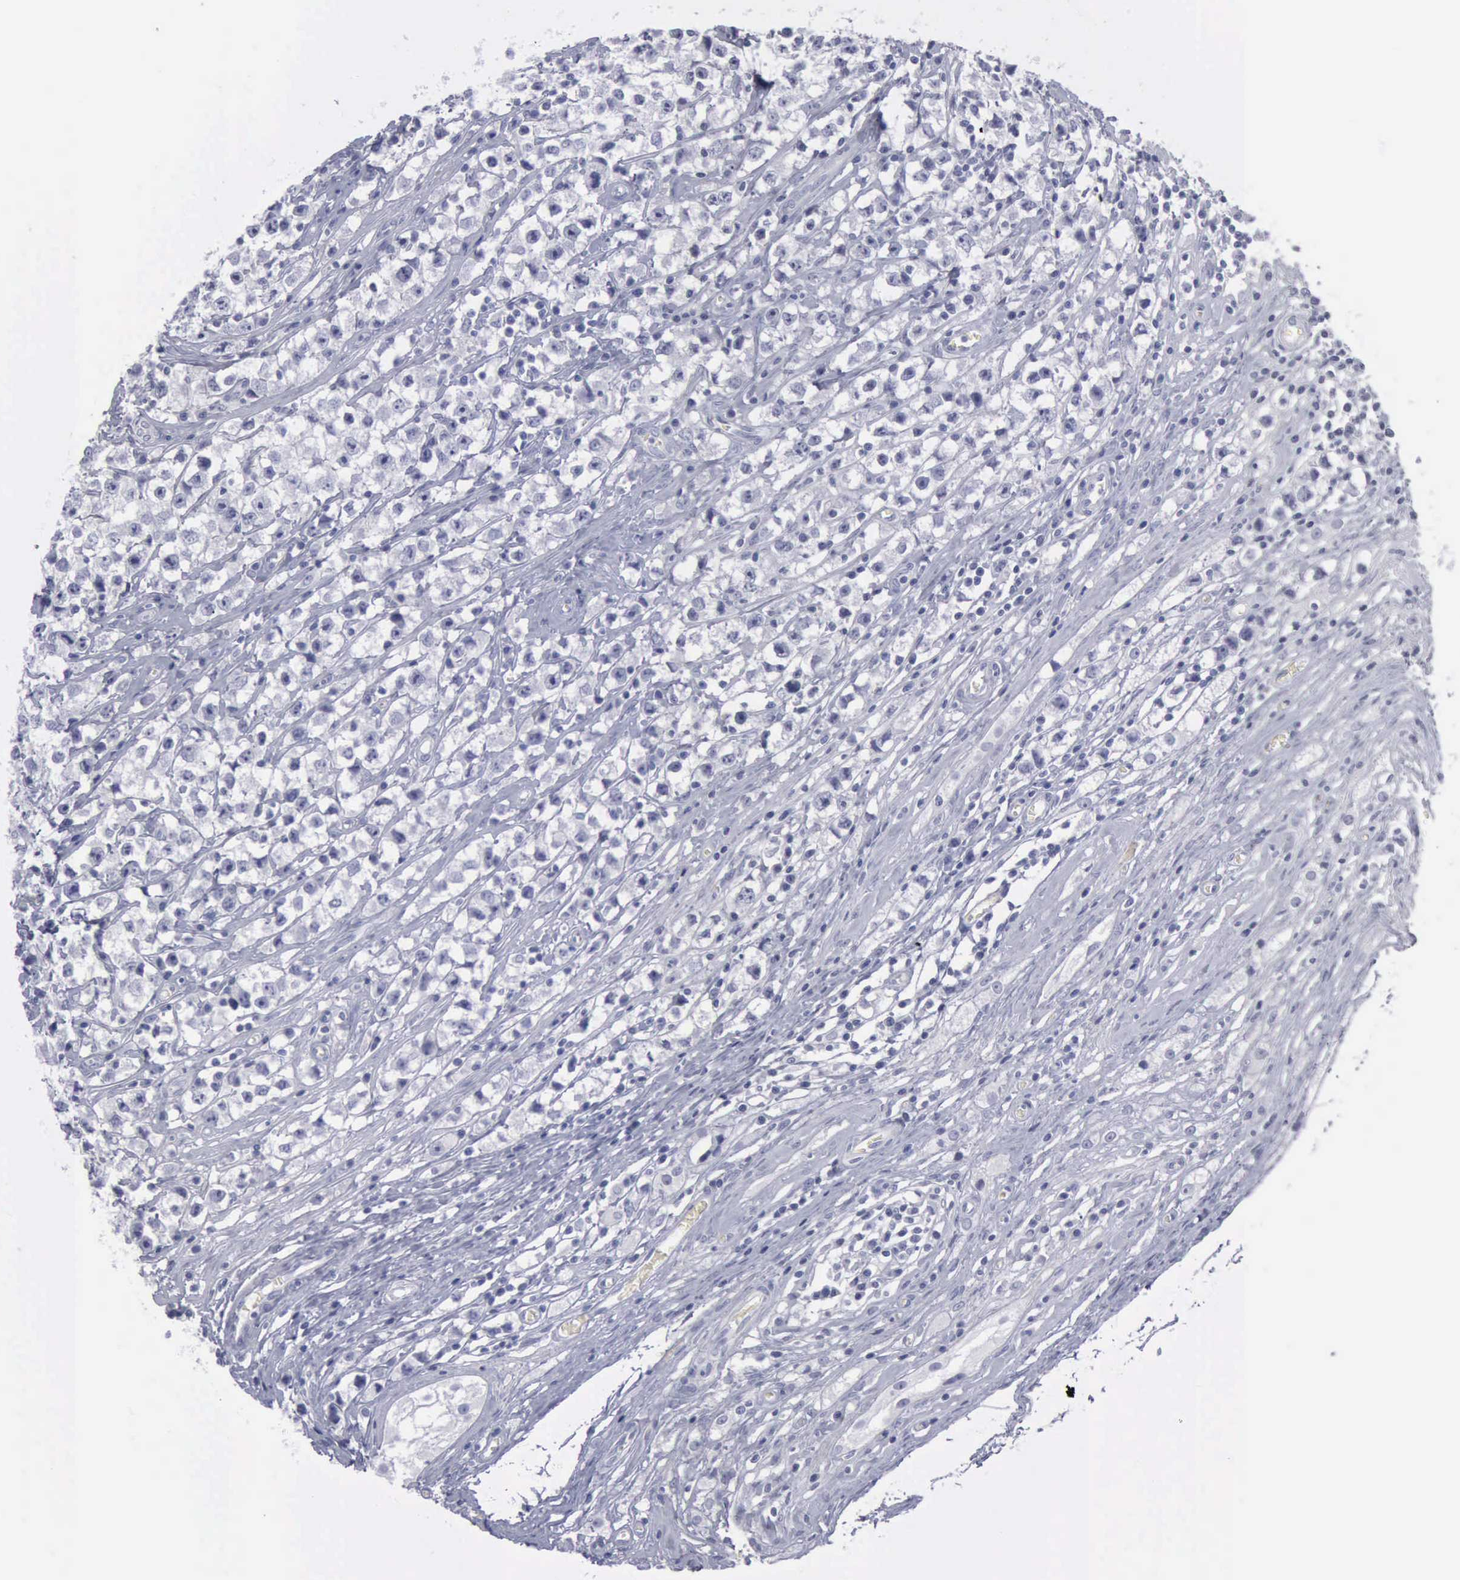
{"staining": {"intensity": "negative", "quantity": "none", "location": "none"}, "tissue": "testis cancer", "cell_type": "Tumor cells", "image_type": "cancer", "snomed": [{"axis": "morphology", "description": "Seminoma, NOS"}, {"axis": "topography", "description": "Testis"}], "caption": "Immunohistochemical staining of human seminoma (testis) displays no significant staining in tumor cells.", "gene": "KRT13", "patient": {"sex": "male", "age": 35}}